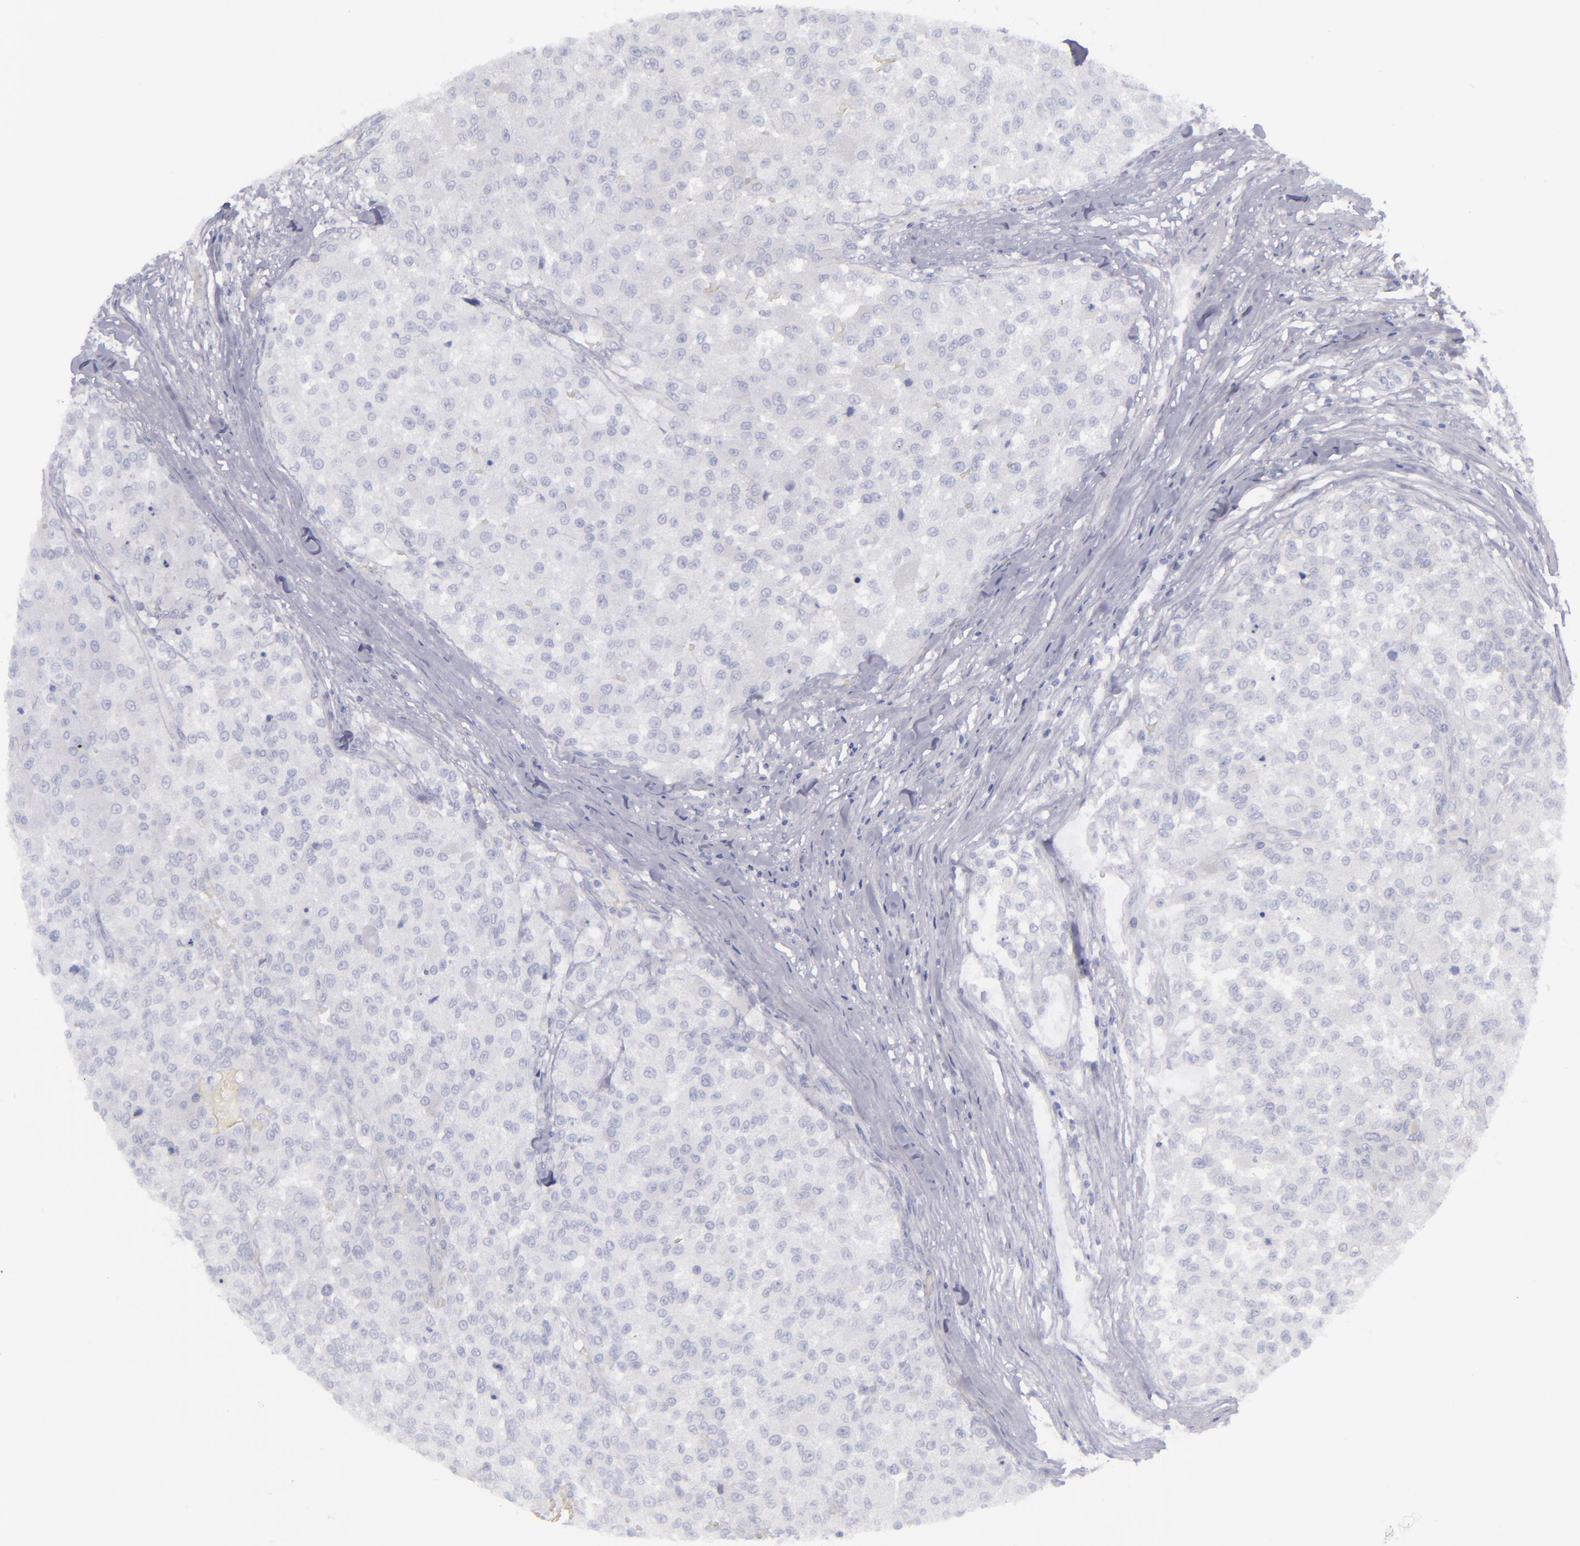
{"staining": {"intensity": "negative", "quantity": "none", "location": "none"}, "tissue": "testis cancer", "cell_type": "Tumor cells", "image_type": "cancer", "snomed": [{"axis": "morphology", "description": "Seminoma, NOS"}, {"axis": "topography", "description": "Testis"}], "caption": "Tumor cells are negative for protein expression in human seminoma (testis).", "gene": "CD22", "patient": {"sex": "male", "age": 59}}